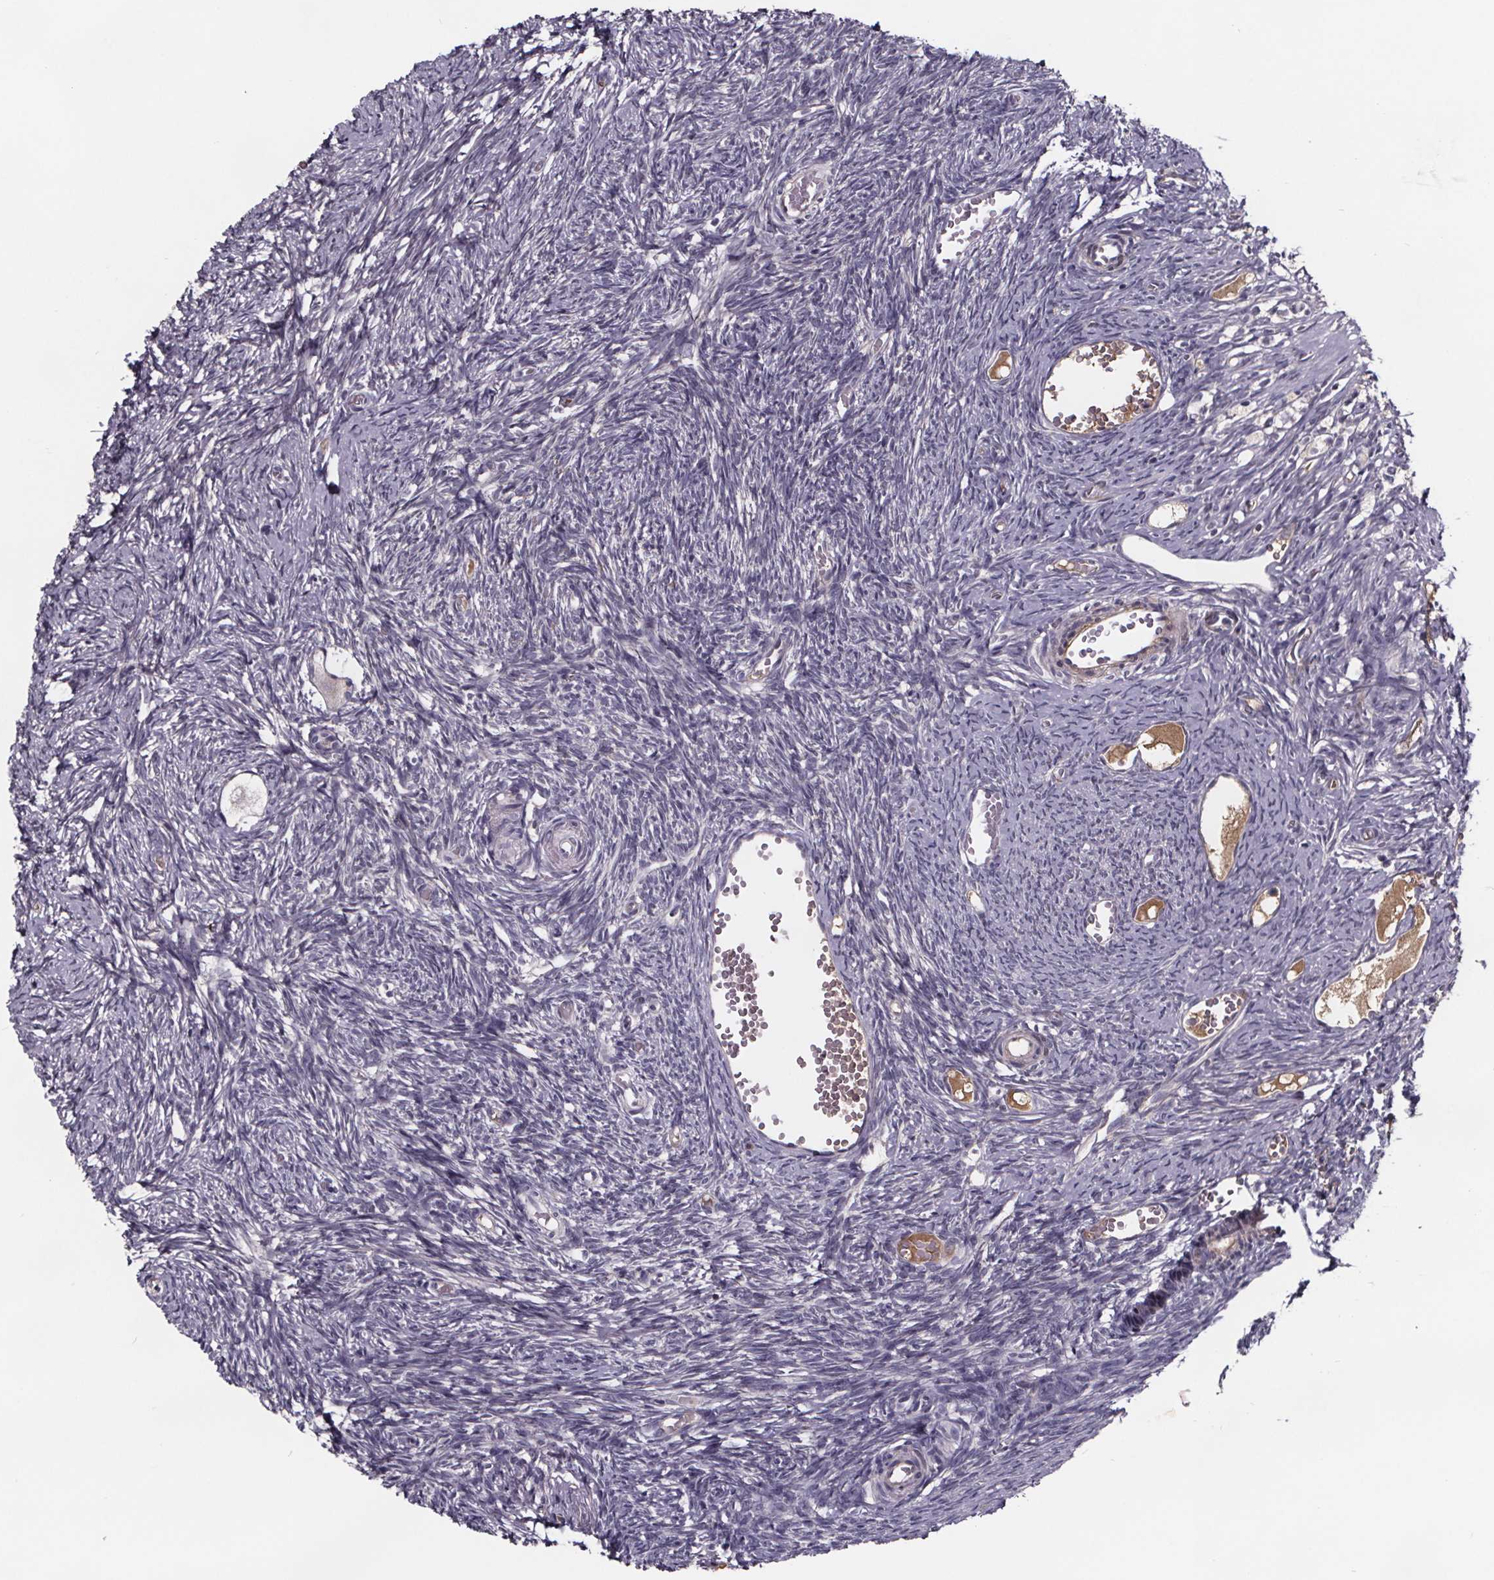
{"staining": {"intensity": "negative", "quantity": "none", "location": "none"}, "tissue": "ovary", "cell_type": "Follicle cells", "image_type": "normal", "snomed": [{"axis": "morphology", "description": "Normal tissue, NOS"}, {"axis": "topography", "description": "Ovary"}], "caption": "Protein analysis of unremarkable ovary shows no significant staining in follicle cells.", "gene": "NPHP4", "patient": {"sex": "female", "age": 39}}